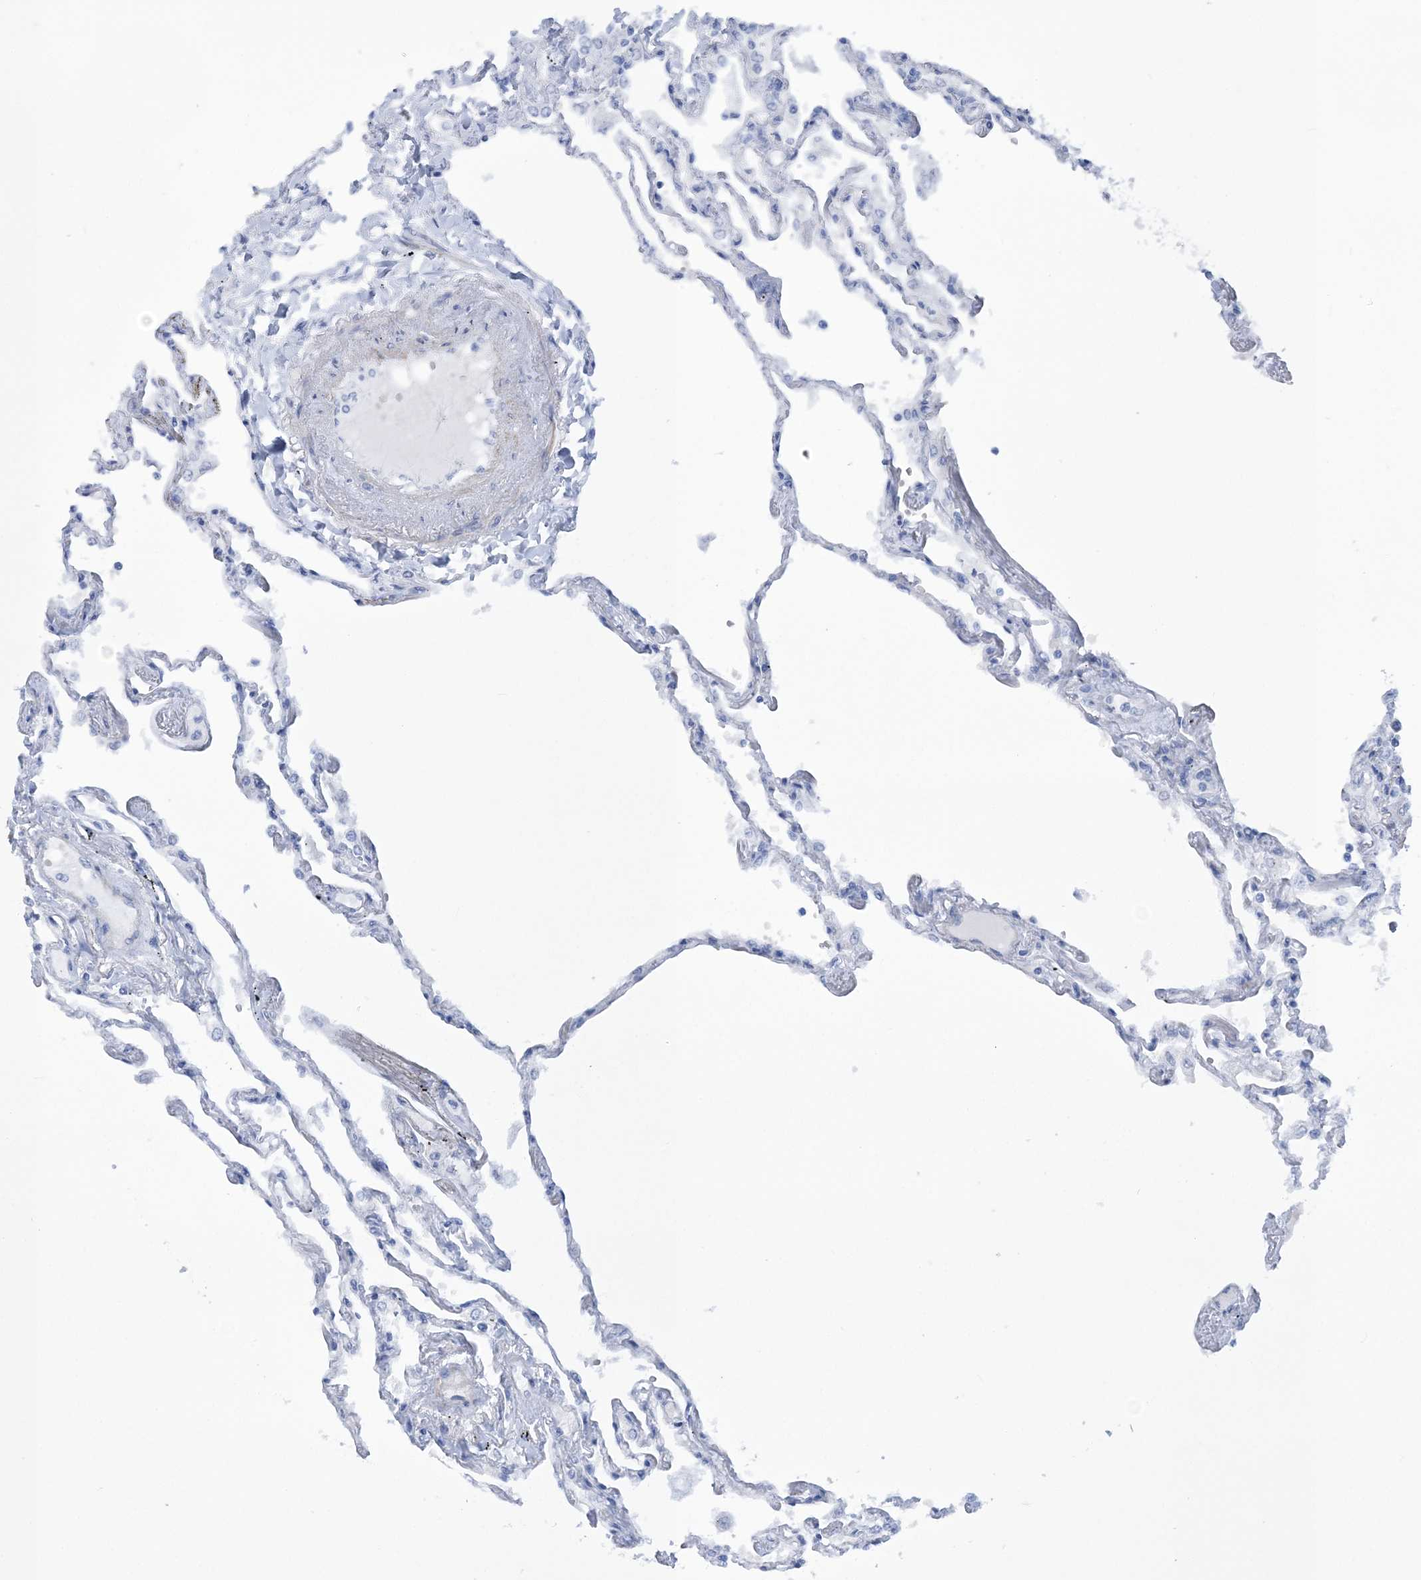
{"staining": {"intensity": "negative", "quantity": "none", "location": "none"}, "tissue": "lung", "cell_type": "Alveolar cells", "image_type": "normal", "snomed": [{"axis": "morphology", "description": "Normal tissue, NOS"}, {"axis": "topography", "description": "Lung"}], "caption": "DAB (3,3'-diaminobenzidine) immunohistochemical staining of unremarkable lung shows no significant positivity in alveolar cells. Nuclei are stained in blue.", "gene": "WDR74", "patient": {"sex": "female", "age": 67}}